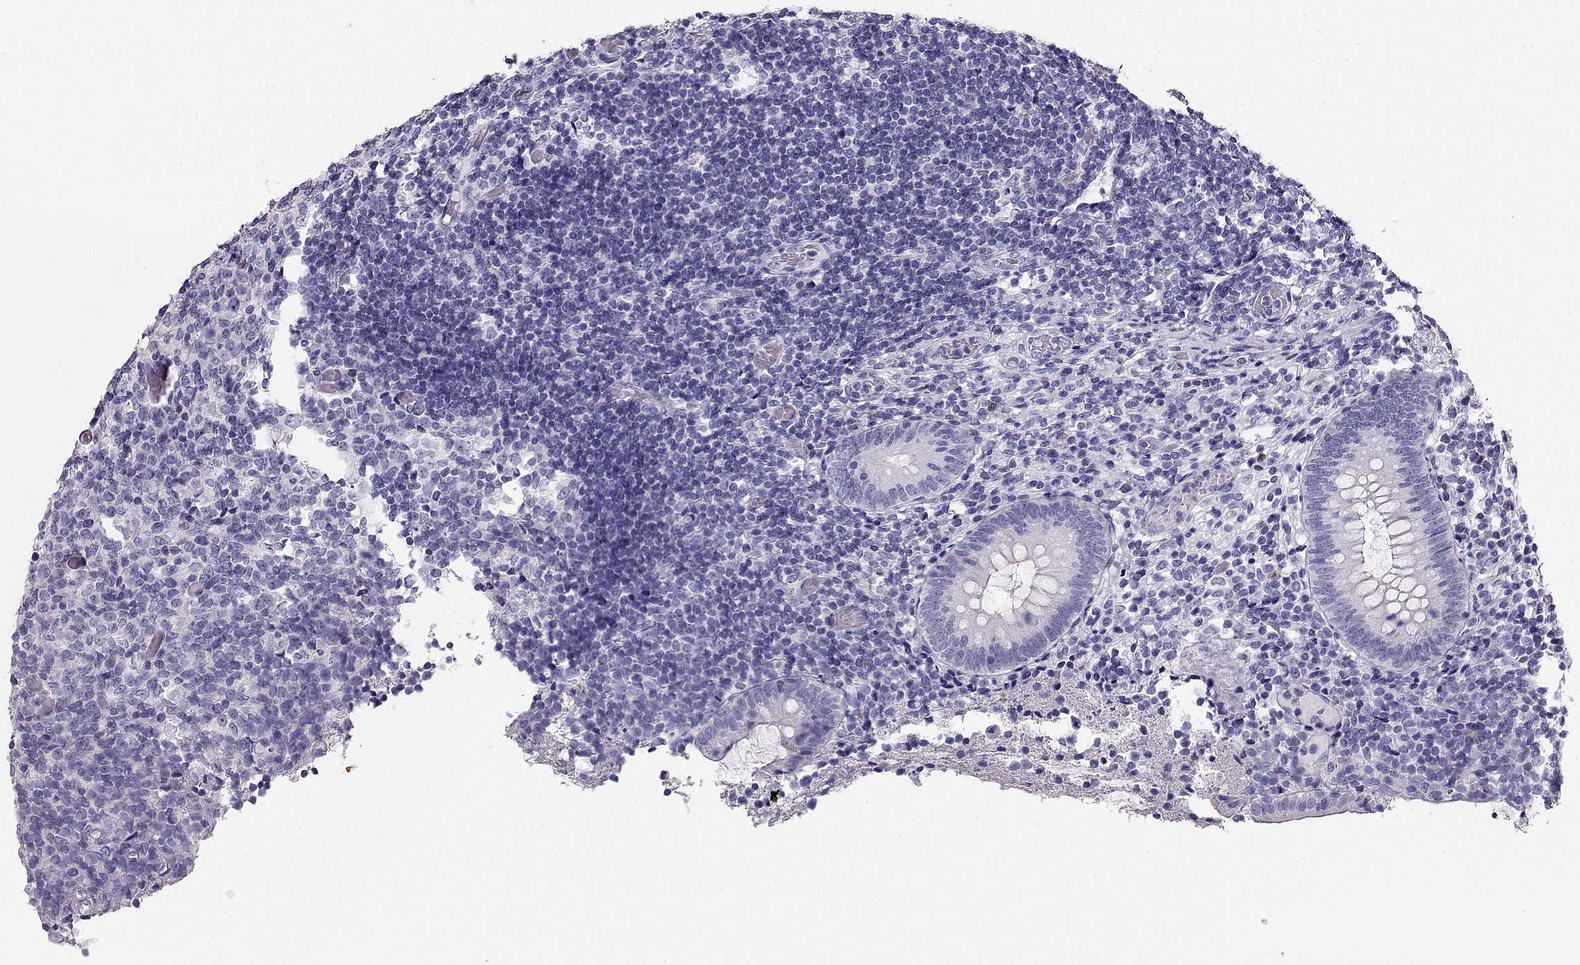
{"staining": {"intensity": "negative", "quantity": "none", "location": "none"}, "tissue": "appendix", "cell_type": "Glandular cells", "image_type": "normal", "snomed": [{"axis": "morphology", "description": "Normal tissue, NOS"}, {"axis": "topography", "description": "Appendix"}], "caption": "Image shows no protein expression in glandular cells of benign appendix.", "gene": "CRX", "patient": {"sex": "female", "age": 32}}